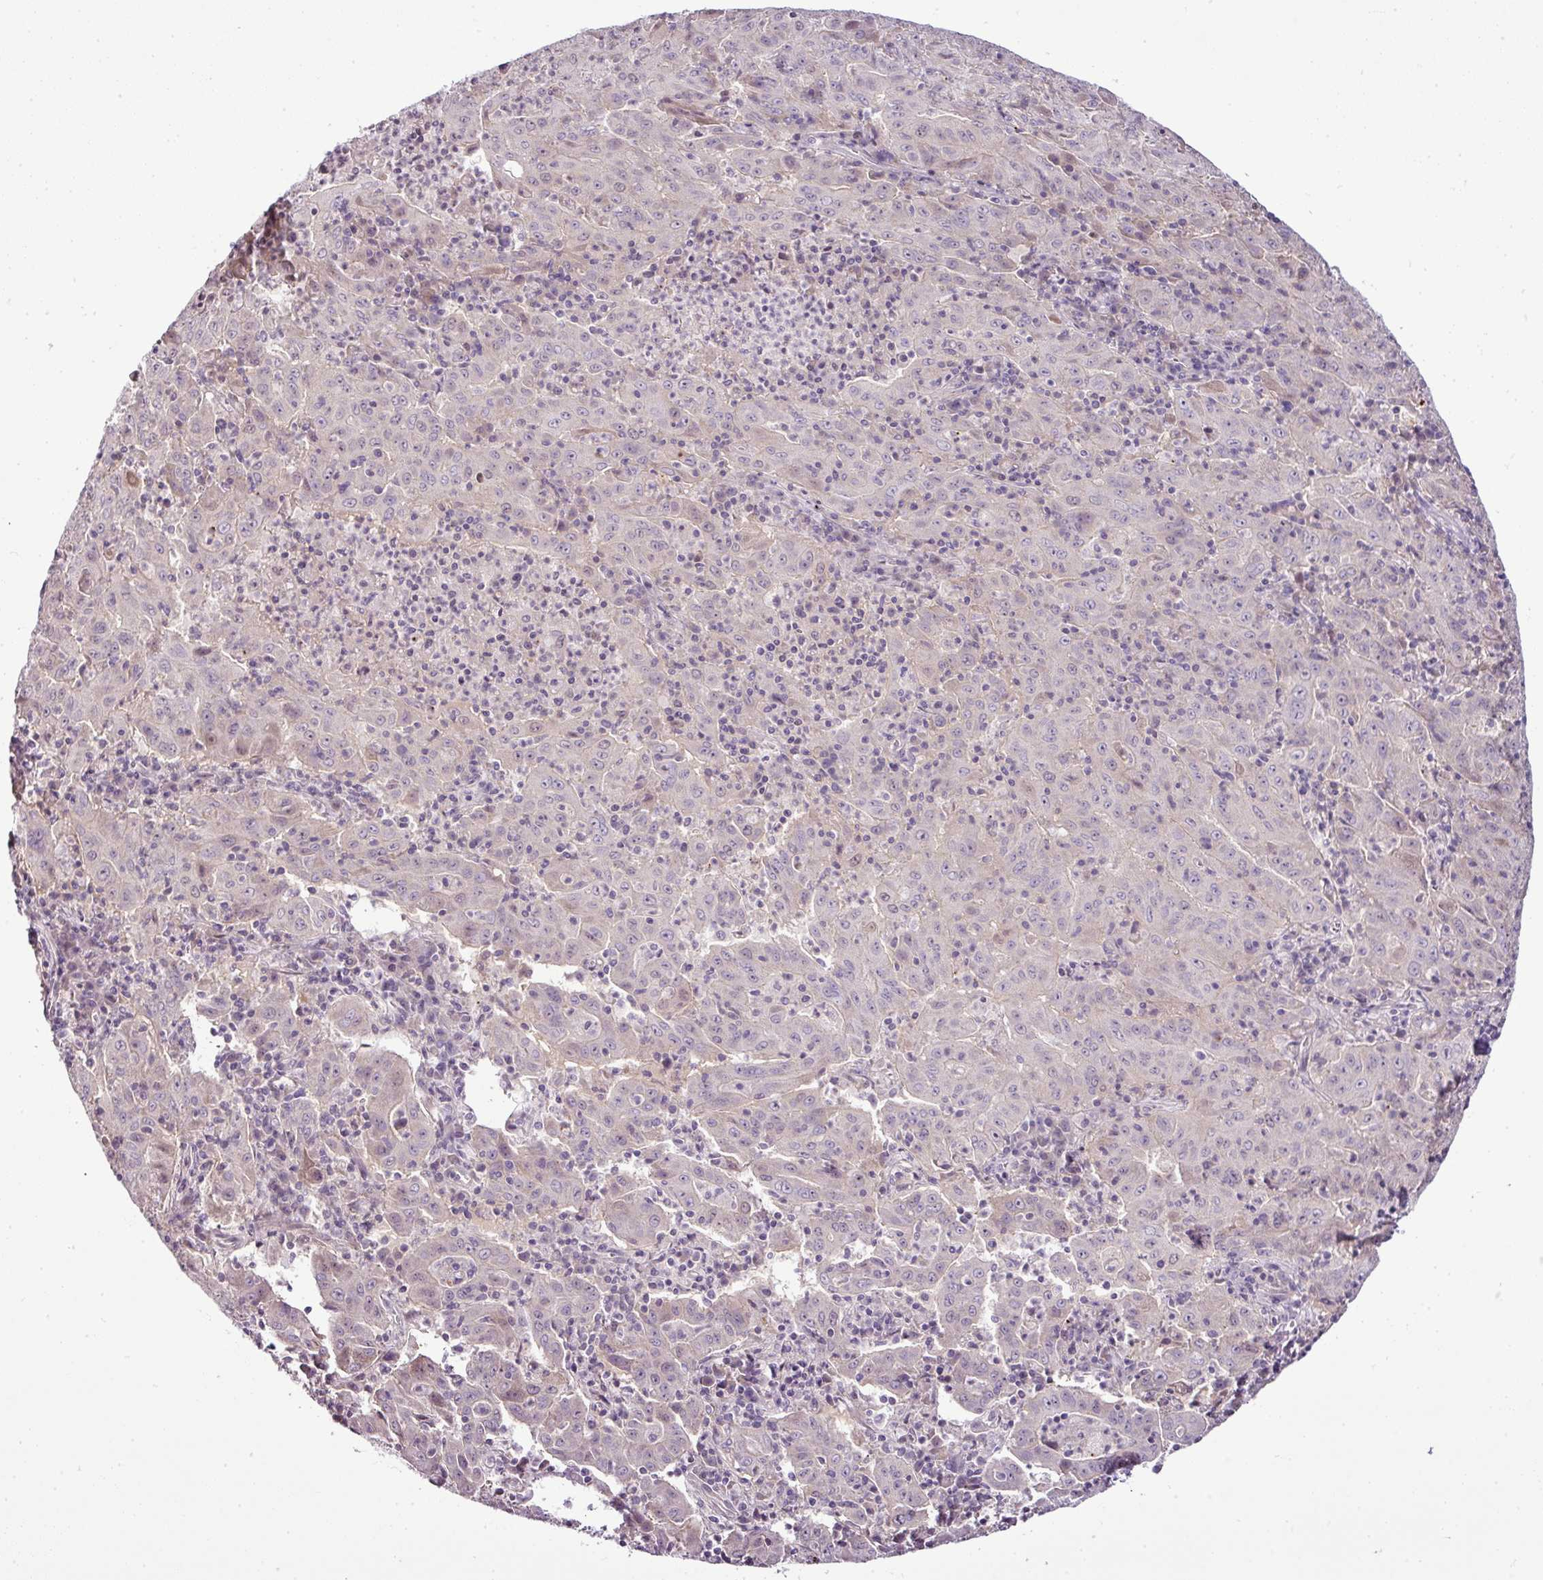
{"staining": {"intensity": "weak", "quantity": "<25%", "location": "cytoplasmic/membranous"}, "tissue": "pancreatic cancer", "cell_type": "Tumor cells", "image_type": "cancer", "snomed": [{"axis": "morphology", "description": "Adenocarcinoma, NOS"}, {"axis": "topography", "description": "Pancreas"}], "caption": "Immunohistochemical staining of human pancreatic adenocarcinoma reveals no significant staining in tumor cells. The staining was performed using DAB to visualize the protein expression in brown, while the nuclei were stained in blue with hematoxylin (Magnification: 20x).", "gene": "TEX30", "patient": {"sex": "male", "age": 63}}